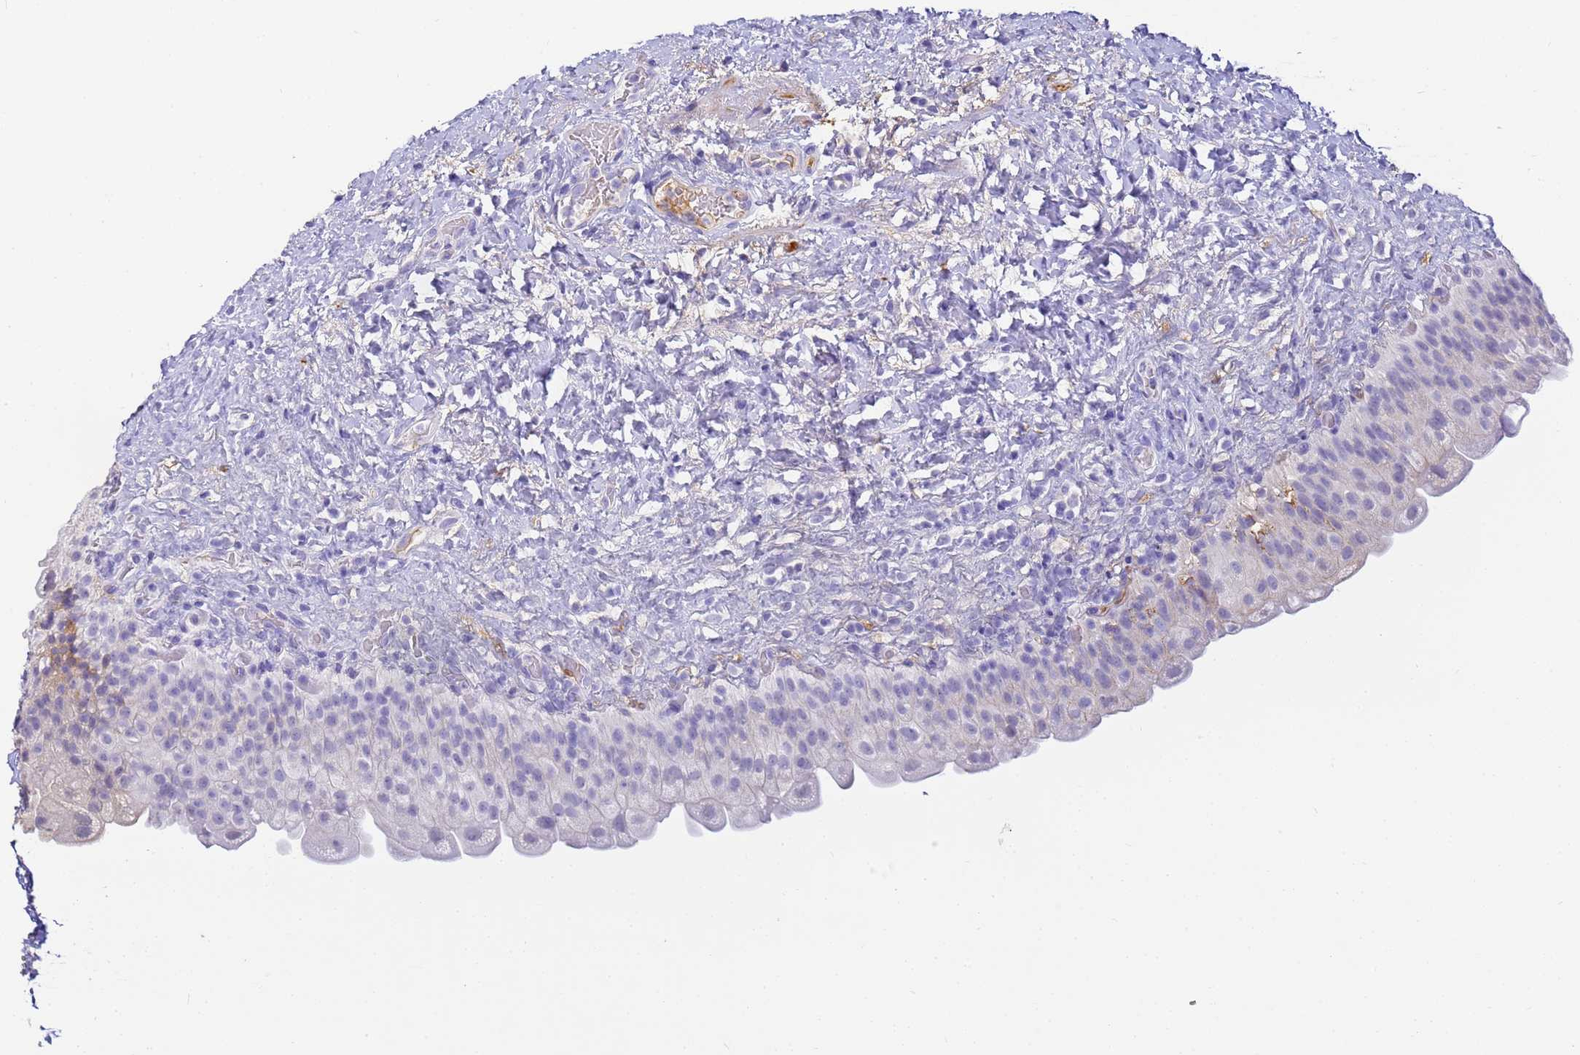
{"staining": {"intensity": "negative", "quantity": "none", "location": "none"}, "tissue": "urinary bladder", "cell_type": "Urothelial cells", "image_type": "normal", "snomed": [{"axis": "morphology", "description": "Normal tissue, NOS"}, {"axis": "topography", "description": "Urinary bladder"}], "caption": "High power microscopy histopathology image of an immunohistochemistry micrograph of normal urinary bladder, revealing no significant positivity in urothelial cells.", "gene": "CFHR1", "patient": {"sex": "female", "age": 27}}